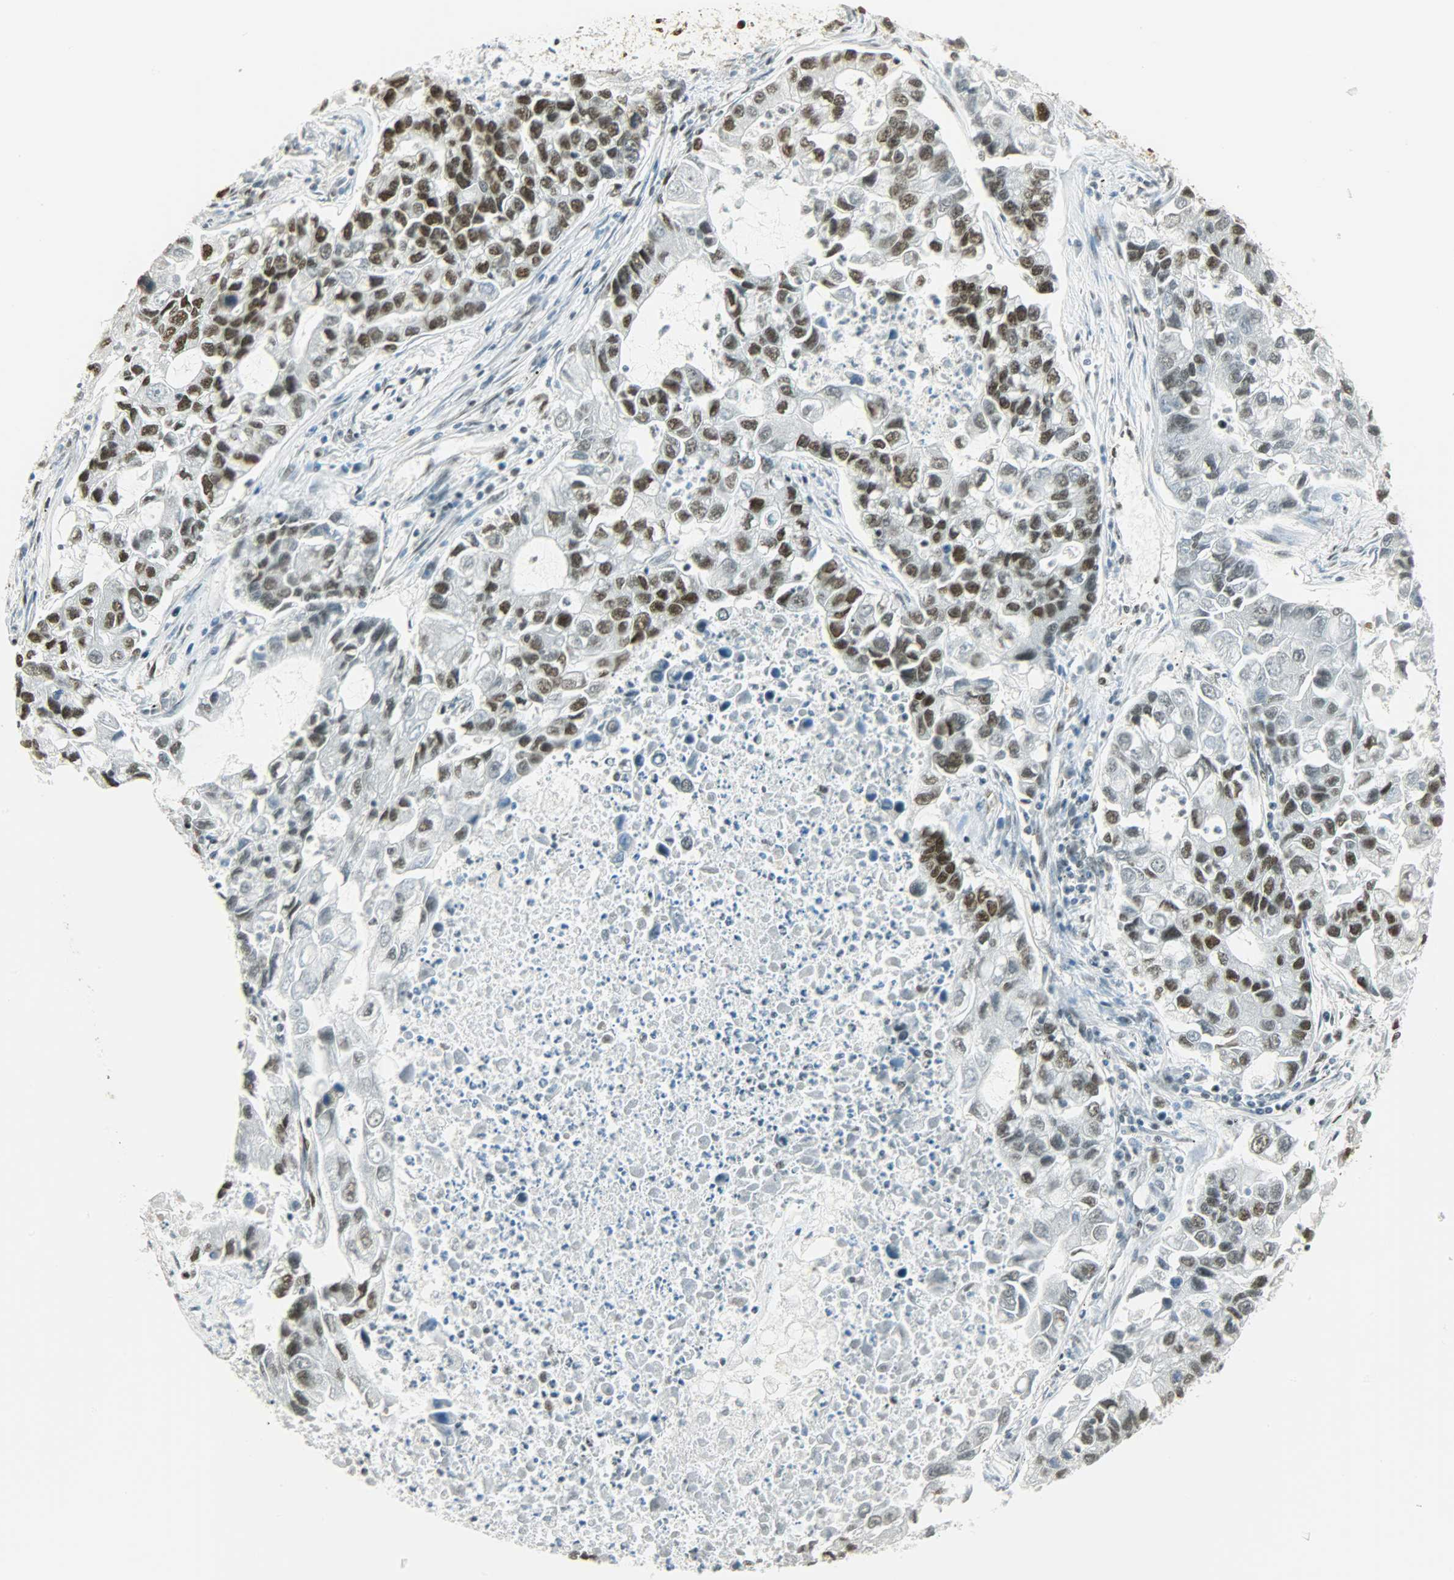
{"staining": {"intensity": "strong", "quantity": "25%-75%", "location": "nuclear"}, "tissue": "lung cancer", "cell_type": "Tumor cells", "image_type": "cancer", "snomed": [{"axis": "morphology", "description": "Adenocarcinoma, NOS"}, {"axis": "topography", "description": "Lung"}], "caption": "This micrograph displays lung cancer (adenocarcinoma) stained with IHC to label a protein in brown. The nuclear of tumor cells show strong positivity for the protein. Nuclei are counter-stained blue.", "gene": "MYEF2", "patient": {"sex": "female", "age": 51}}